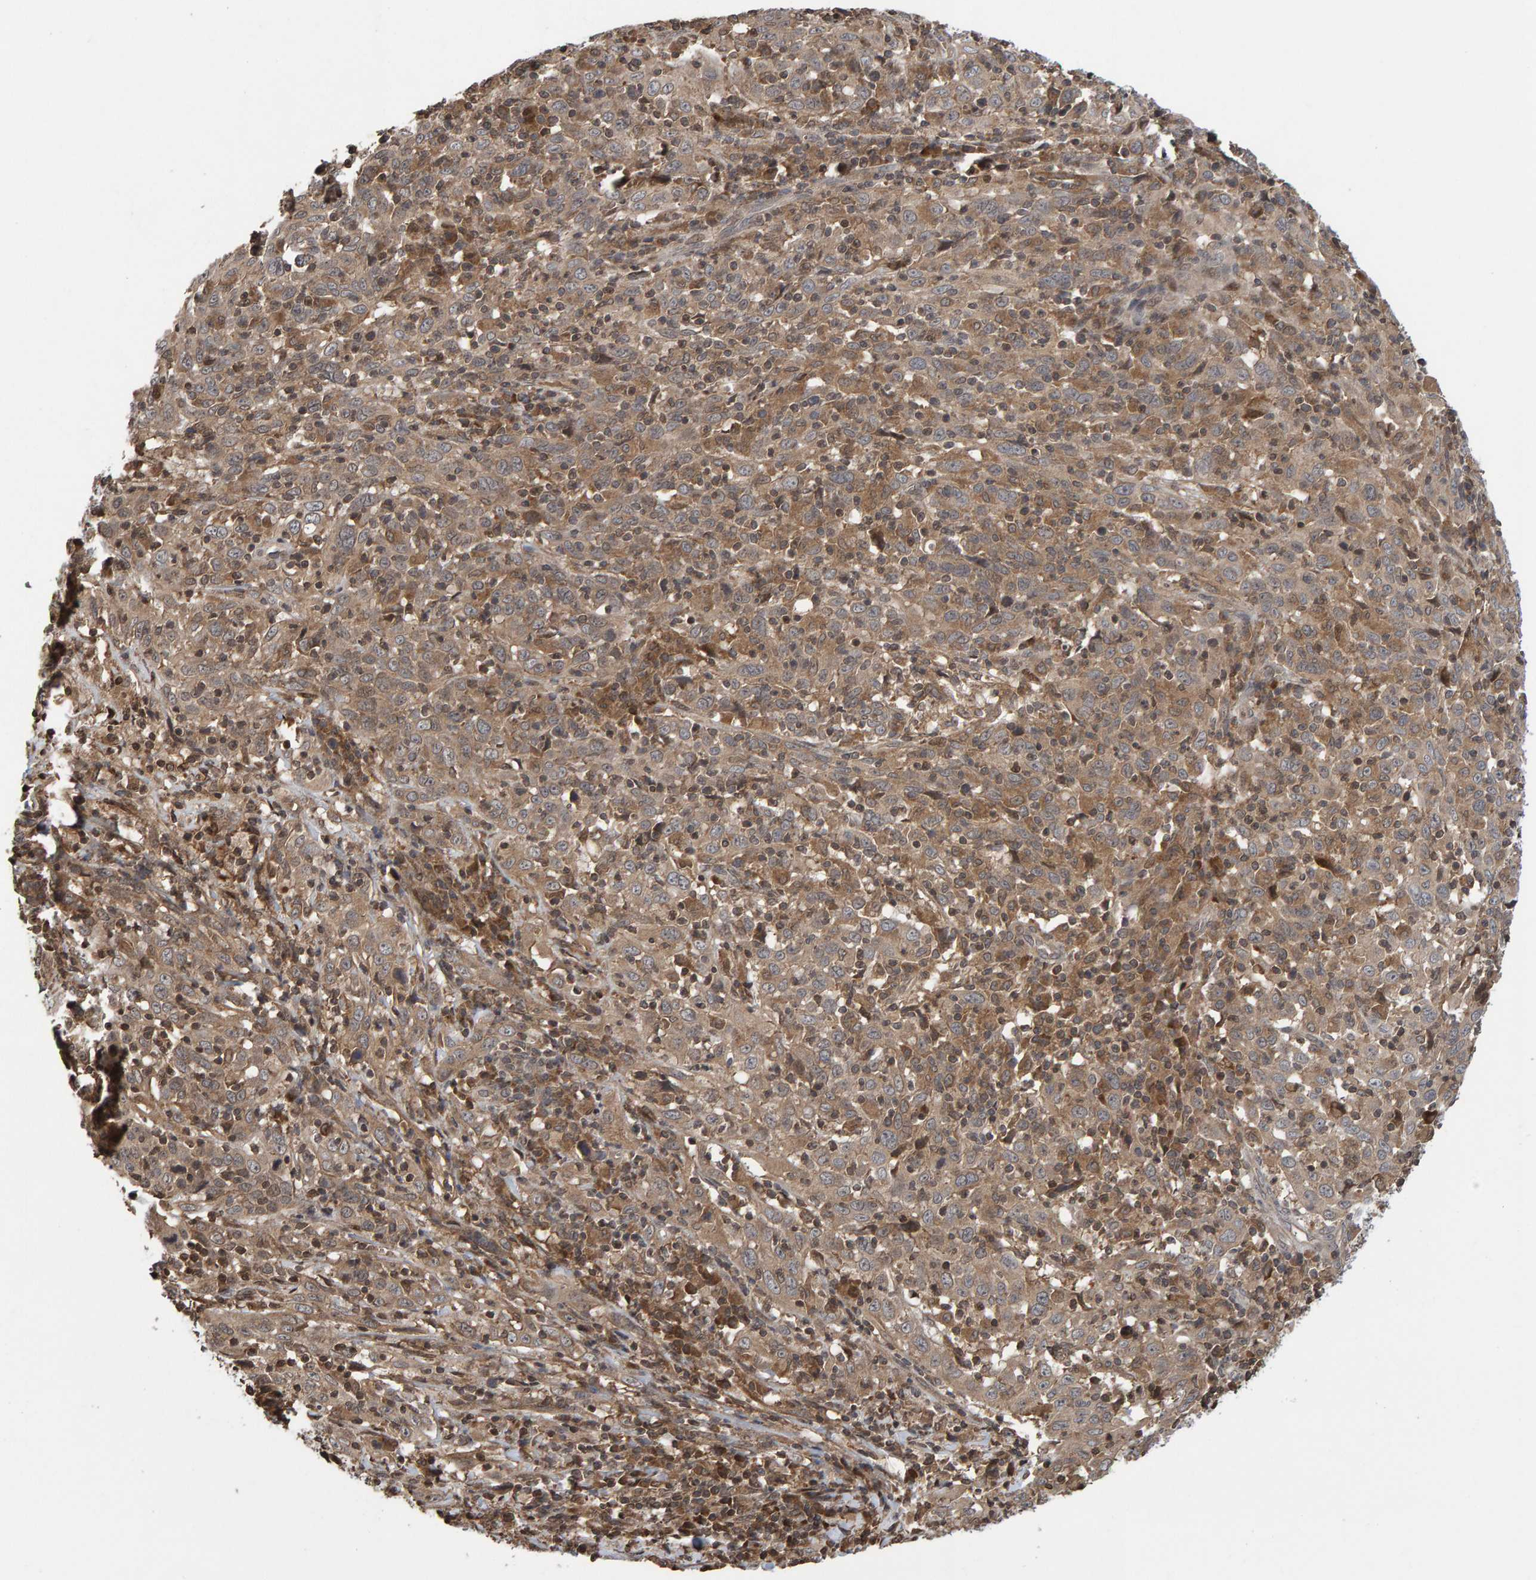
{"staining": {"intensity": "moderate", "quantity": ">75%", "location": "cytoplasmic/membranous"}, "tissue": "cervical cancer", "cell_type": "Tumor cells", "image_type": "cancer", "snomed": [{"axis": "morphology", "description": "Squamous cell carcinoma, NOS"}, {"axis": "topography", "description": "Cervix"}], "caption": "Squamous cell carcinoma (cervical) stained with DAB (3,3'-diaminobenzidine) immunohistochemistry demonstrates medium levels of moderate cytoplasmic/membranous staining in approximately >75% of tumor cells.", "gene": "GAB2", "patient": {"sex": "female", "age": 46}}